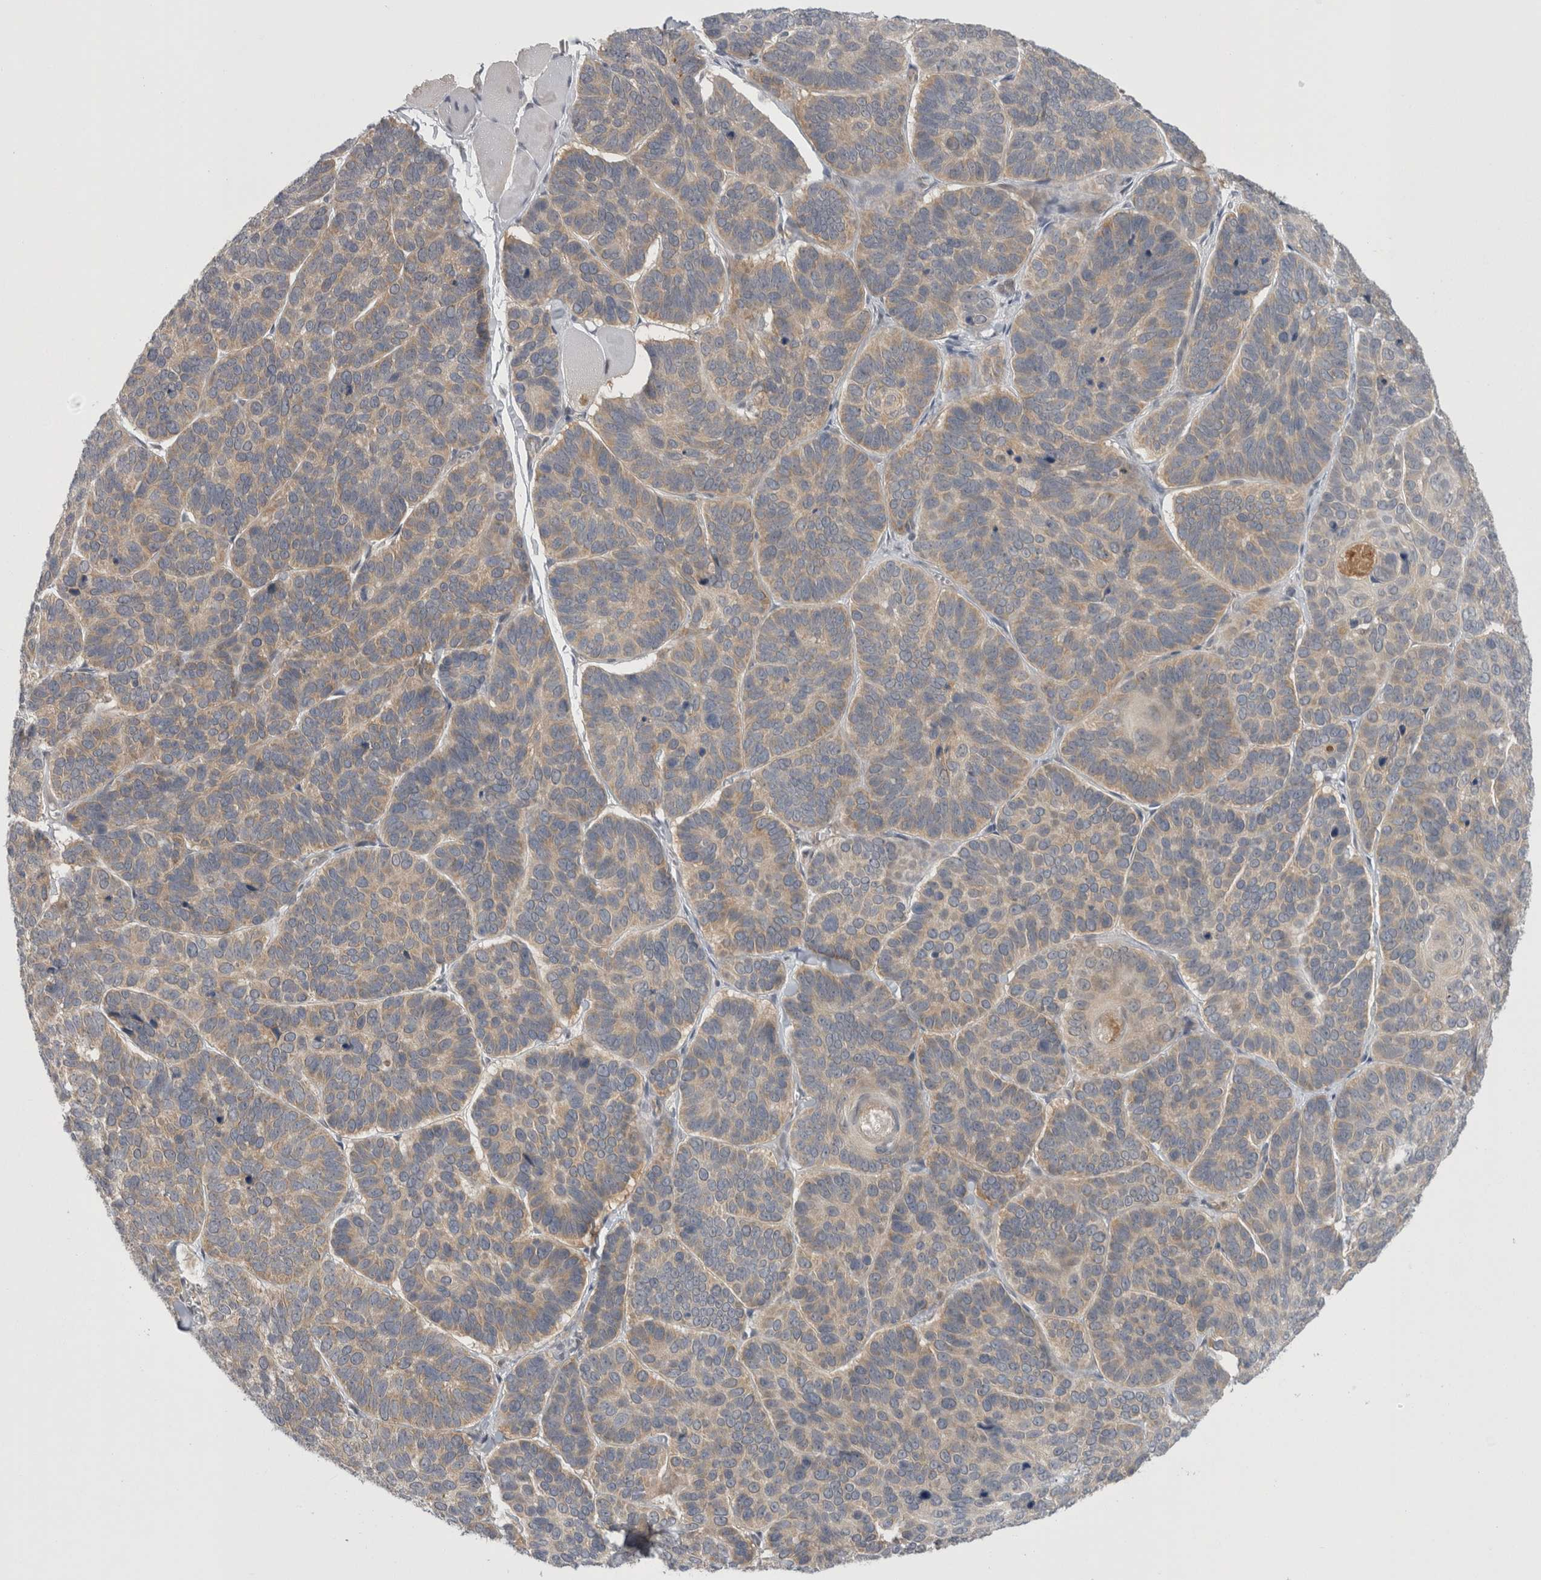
{"staining": {"intensity": "weak", "quantity": ">75%", "location": "cytoplasmic/membranous"}, "tissue": "skin cancer", "cell_type": "Tumor cells", "image_type": "cancer", "snomed": [{"axis": "morphology", "description": "Basal cell carcinoma"}, {"axis": "topography", "description": "Skin"}], "caption": "Immunohistochemical staining of skin cancer displays weak cytoplasmic/membranous protein expression in about >75% of tumor cells.", "gene": "PSMB2", "patient": {"sex": "male", "age": 62}}